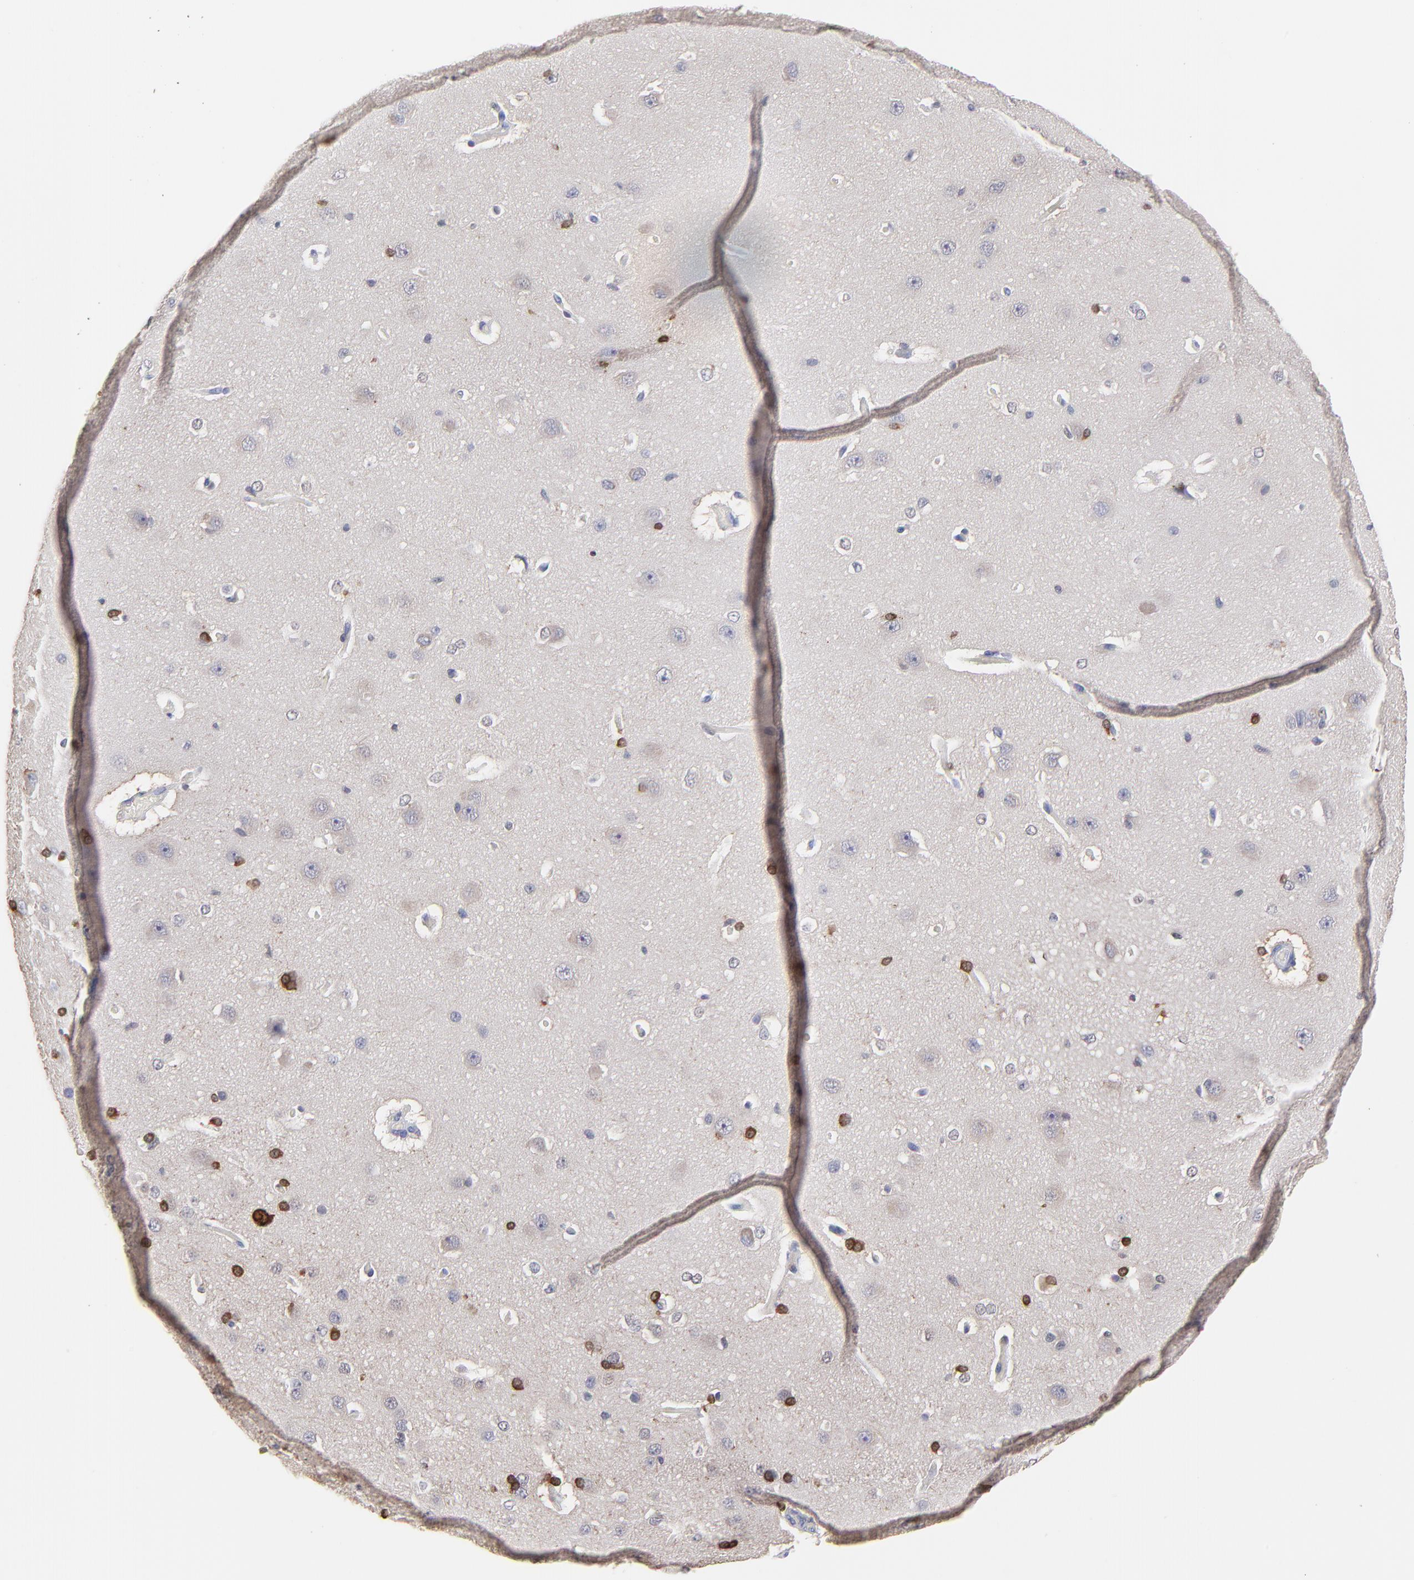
{"staining": {"intensity": "negative", "quantity": "none", "location": "none"}, "tissue": "cerebral cortex", "cell_type": "Endothelial cells", "image_type": "normal", "snomed": [{"axis": "morphology", "description": "Normal tissue, NOS"}, {"axis": "topography", "description": "Cerebral cortex"}], "caption": "This is an immunohistochemistry photomicrograph of normal human cerebral cortex. There is no staining in endothelial cells.", "gene": "SMARCA1", "patient": {"sex": "female", "age": 45}}